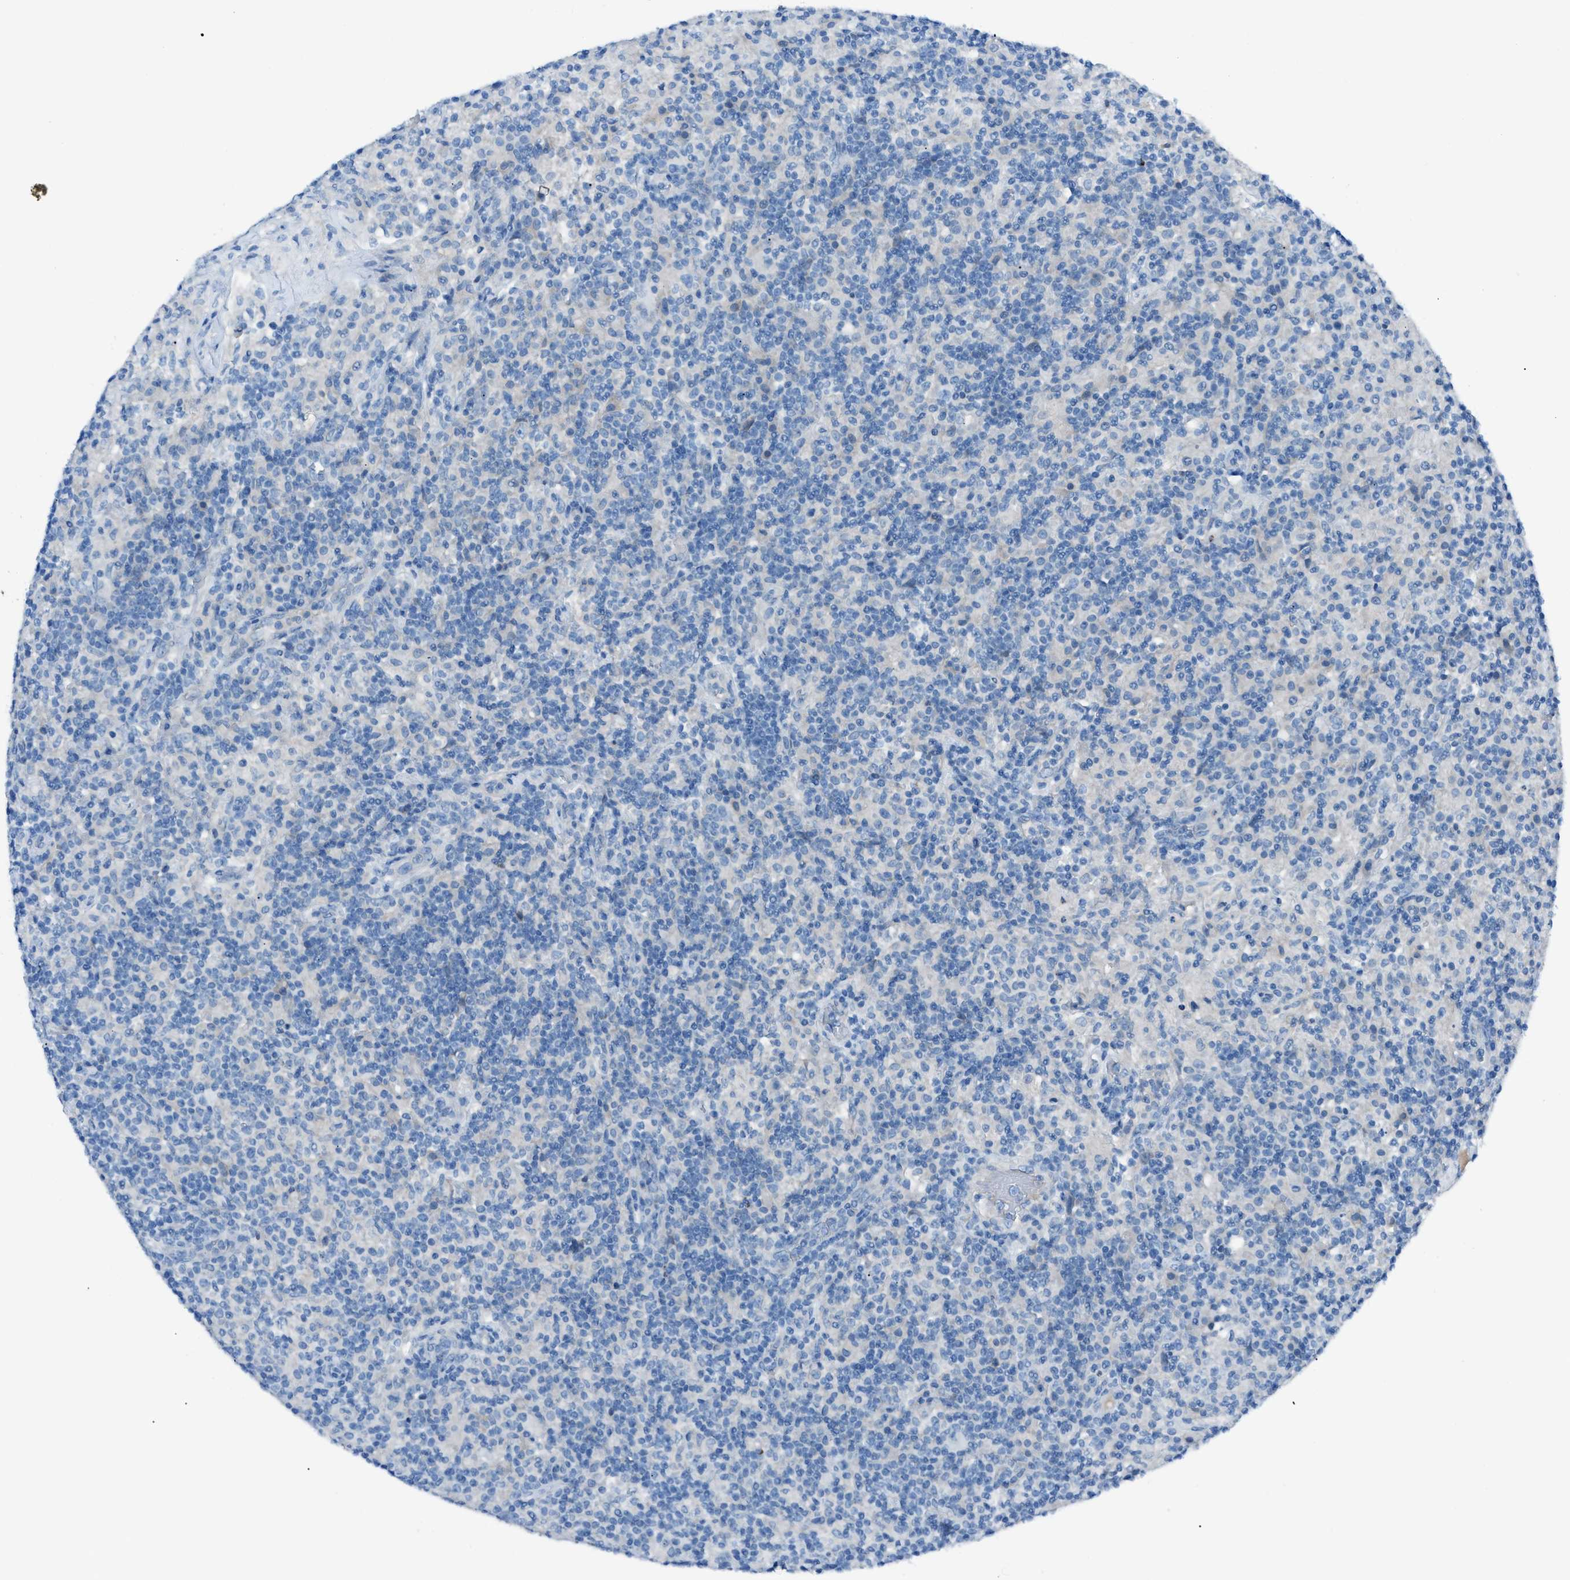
{"staining": {"intensity": "negative", "quantity": "none", "location": "none"}, "tissue": "lymphoma", "cell_type": "Tumor cells", "image_type": "cancer", "snomed": [{"axis": "morphology", "description": "Hodgkin's disease, NOS"}, {"axis": "topography", "description": "Lymph node"}], "caption": "Immunohistochemistry (IHC) of lymphoma reveals no expression in tumor cells.", "gene": "C5AR2", "patient": {"sex": "male", "age": 70}}